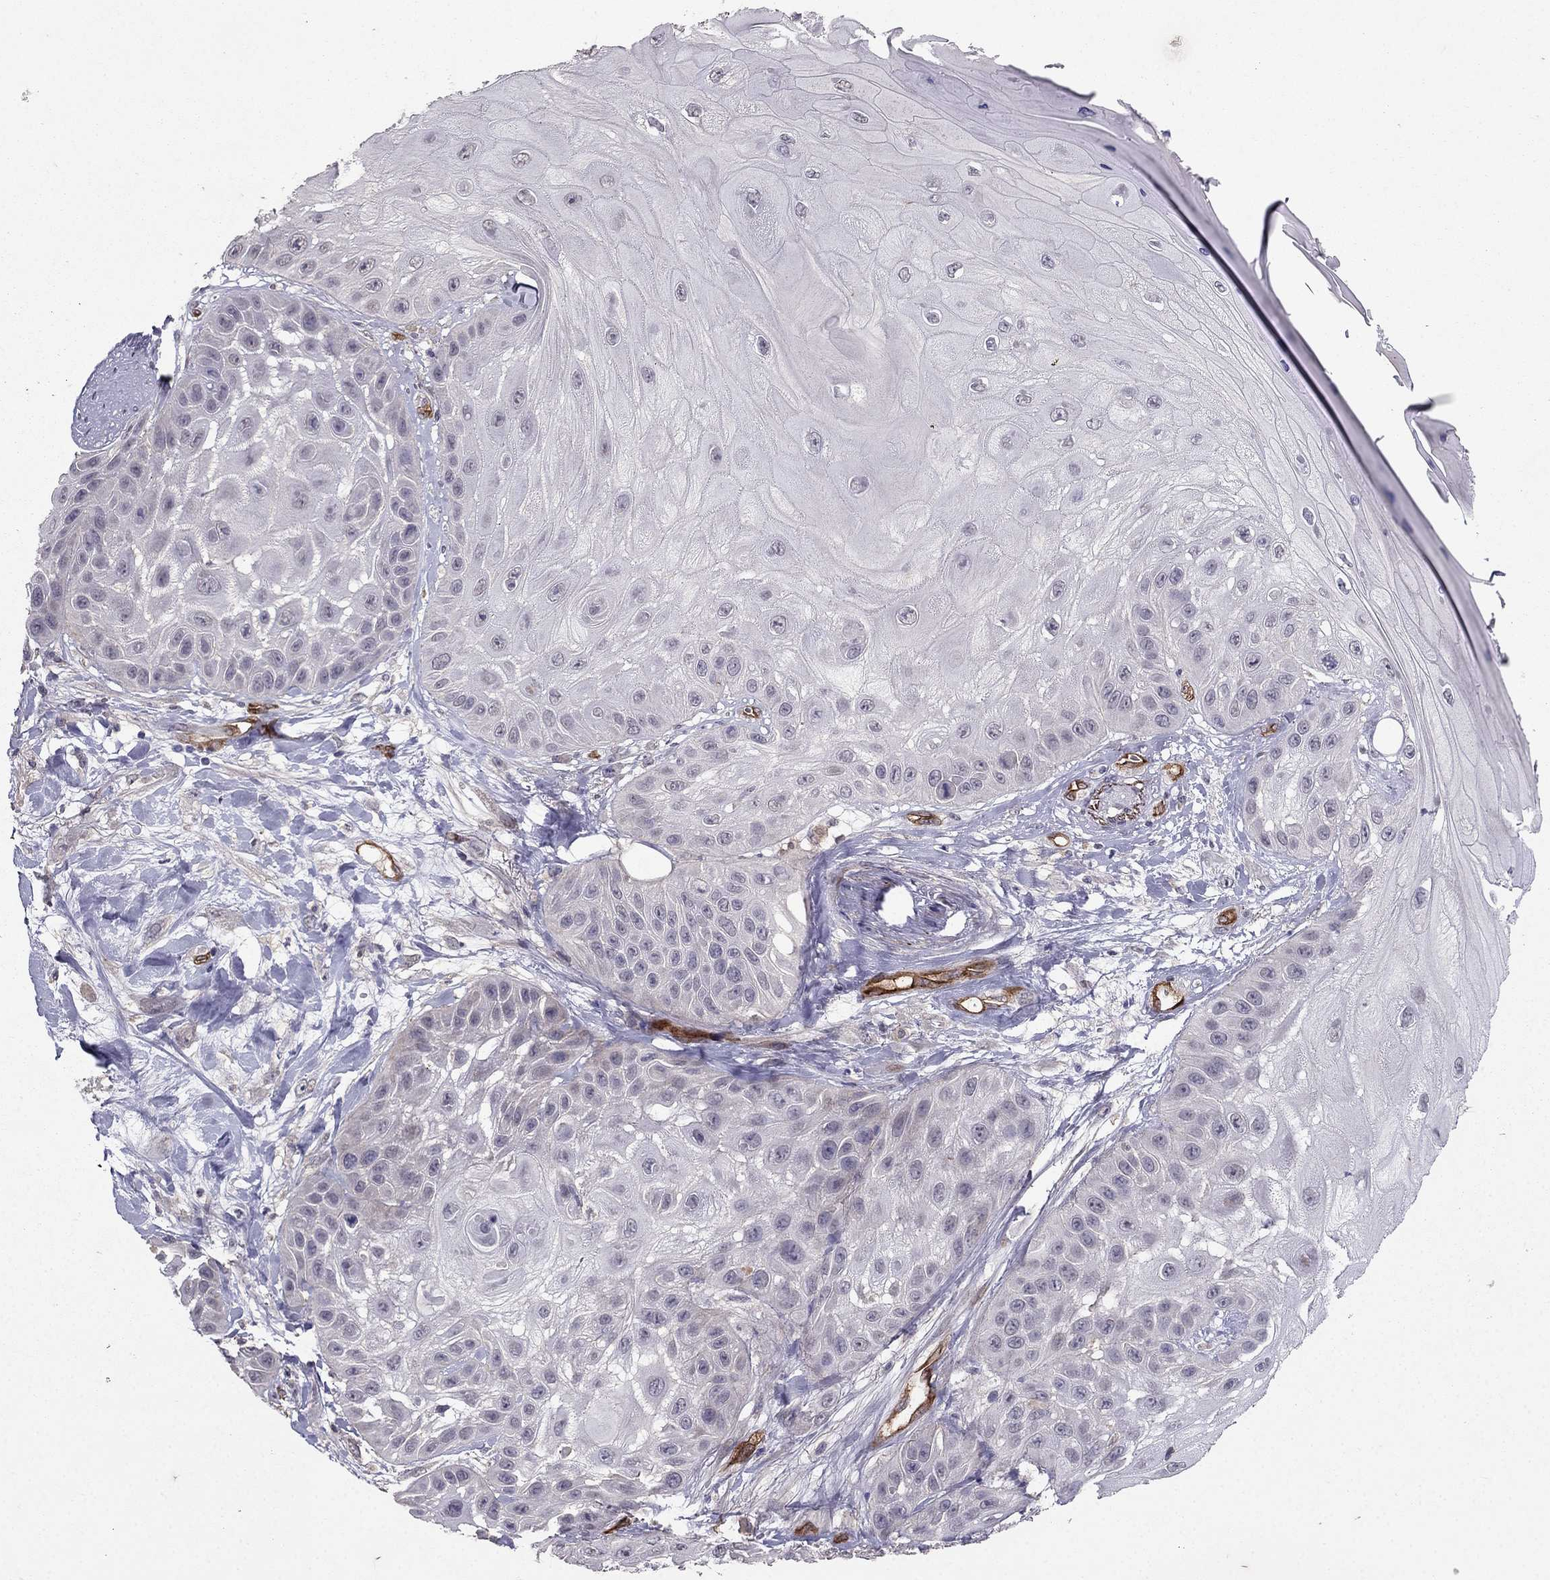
{"staining": {"intensity": "negative", "quantity": "none", "location": "none"}, "tissue": "skin cancer", "cell_type": "Tumor cells", "image_type": "cancer", "snomed": [{"axis": "morphology", "description": "Normal tissue, NOS"}, {"axis": "morphology", "description": "Squamous cell carcinoma, NOS"}, {"axis": "topography", "description": "Skin"}], "caption": "DAB (3,3'-diaminobenzidine) immunohistochemical staining of skin cancer (squamous cell carcinoma) exhibits no significant expression in tumor cells.", "gene": "RASIP1", "patient": {"sex": "male", "age": 79}}